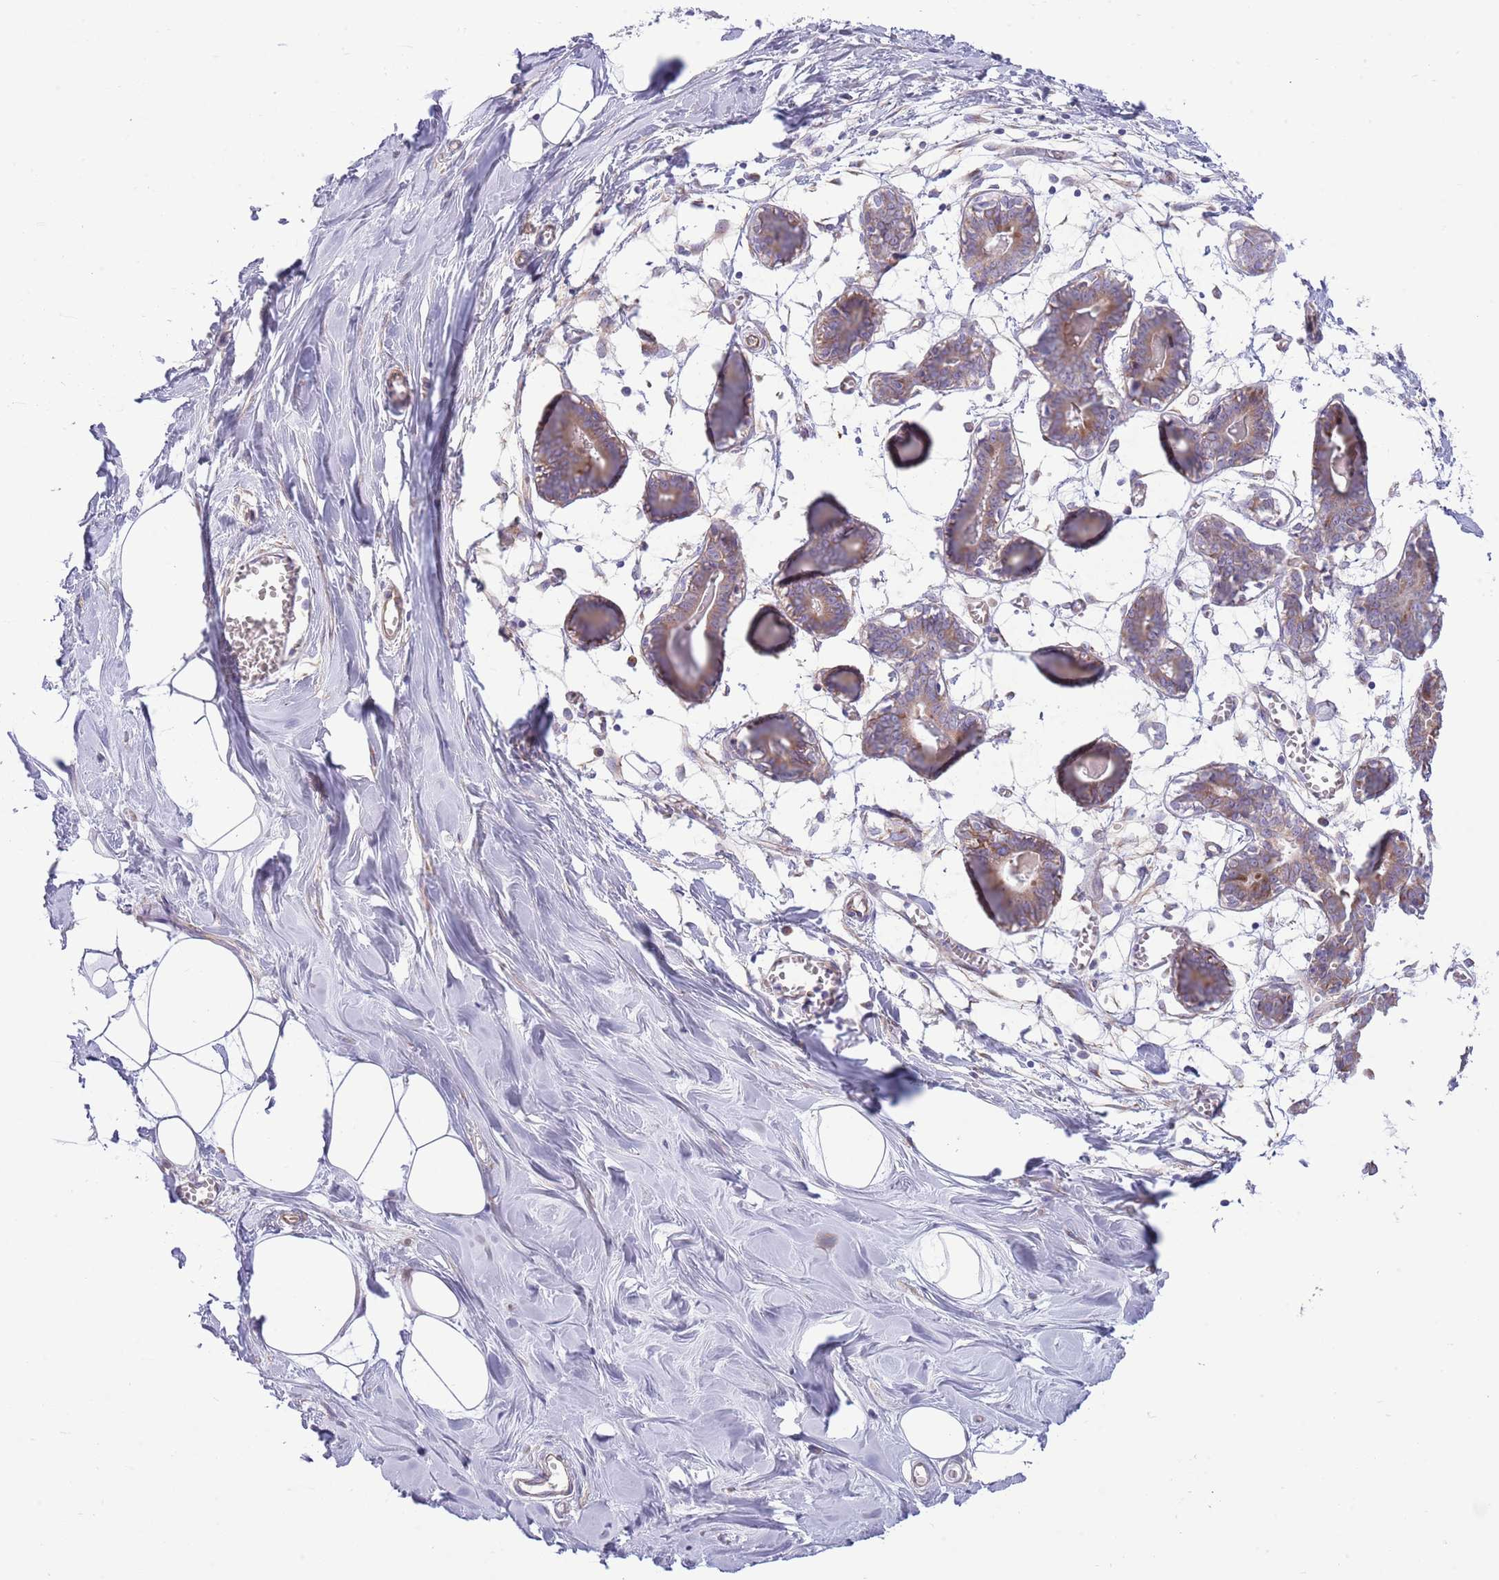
{"staining": {"intensity": "negative", "quantity": "none", "location": "none"}, "tissue": "breast", "cell_type": "Adipocytes", "image_type": "normal", "snomed": [{"axis": "morphology", "description": "Normal tissue, NOS"}, {"axis": "topography", "description": "Breast"}], "caption": "Immunohistochemistry histopathology image of benign human breast stained for a protein (brown), which shows no expression in adipocytes. (Immunohistochemistry (ihc), brightfield microscopy, high magnification).", "gene": "ZC4H2", "patient": {"sex": "female", "age": 27}}